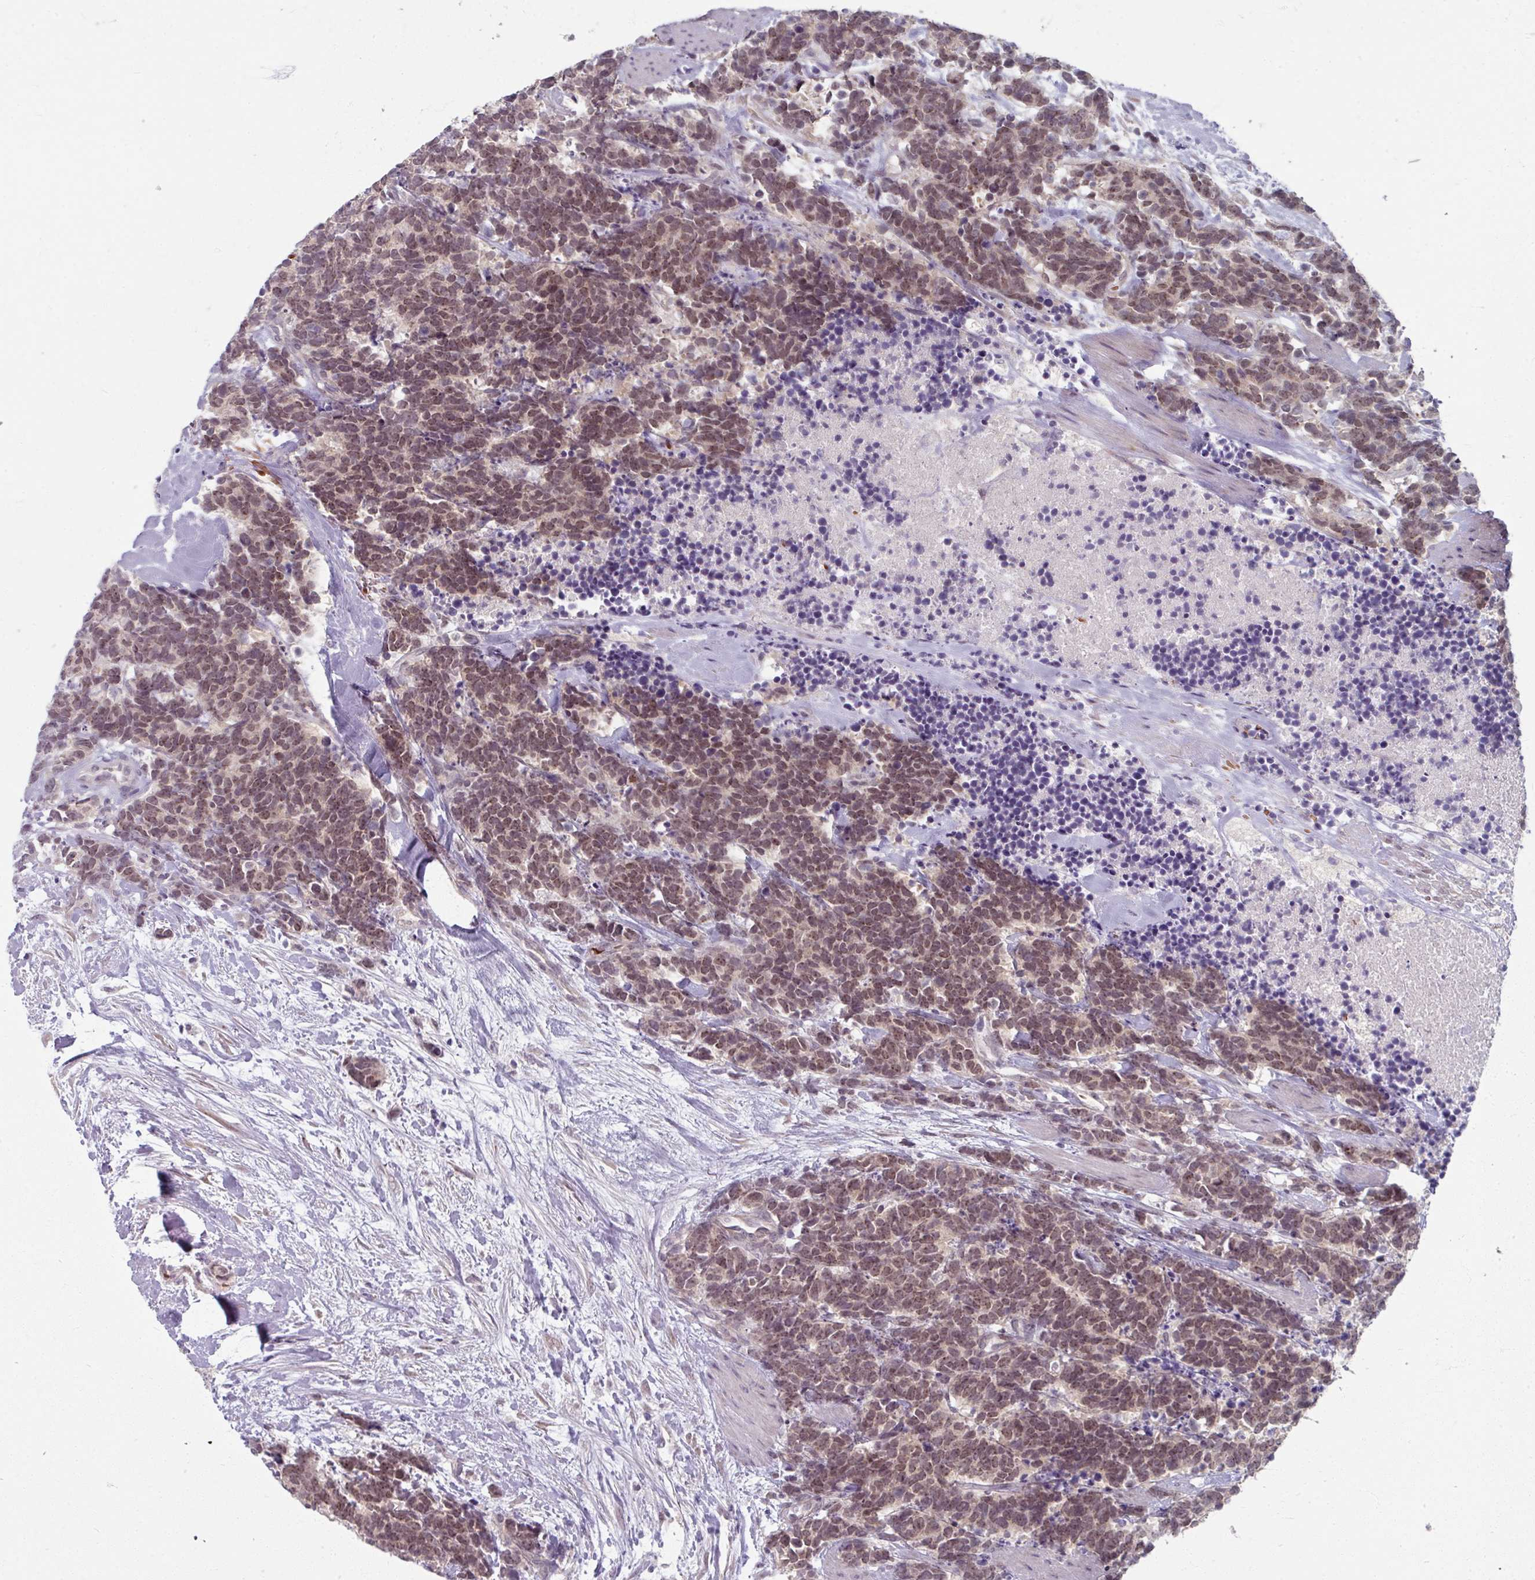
{"staining": {"intensity": "moderate", "quantity": ">75%", "location": "nuclear"}, "tissue": "carcinoid", "cell_type": "Tumor cells", "image_type": "cancer", "snomed": [{"axis": "morphology", "description": "Carcinoma, NOS"}, {"axis": "morphology", "description": "Carcinoid, malignant, NOS"}, {"axis": "topography", "description": "Prostate"}], "caption": "Protein expression analysis of carcinoma reveals moderate nuclear positivity in approximately >75% of tumor cells.", "gene": "KMT5C", "patient": {"sex": "male", "age": 57}}